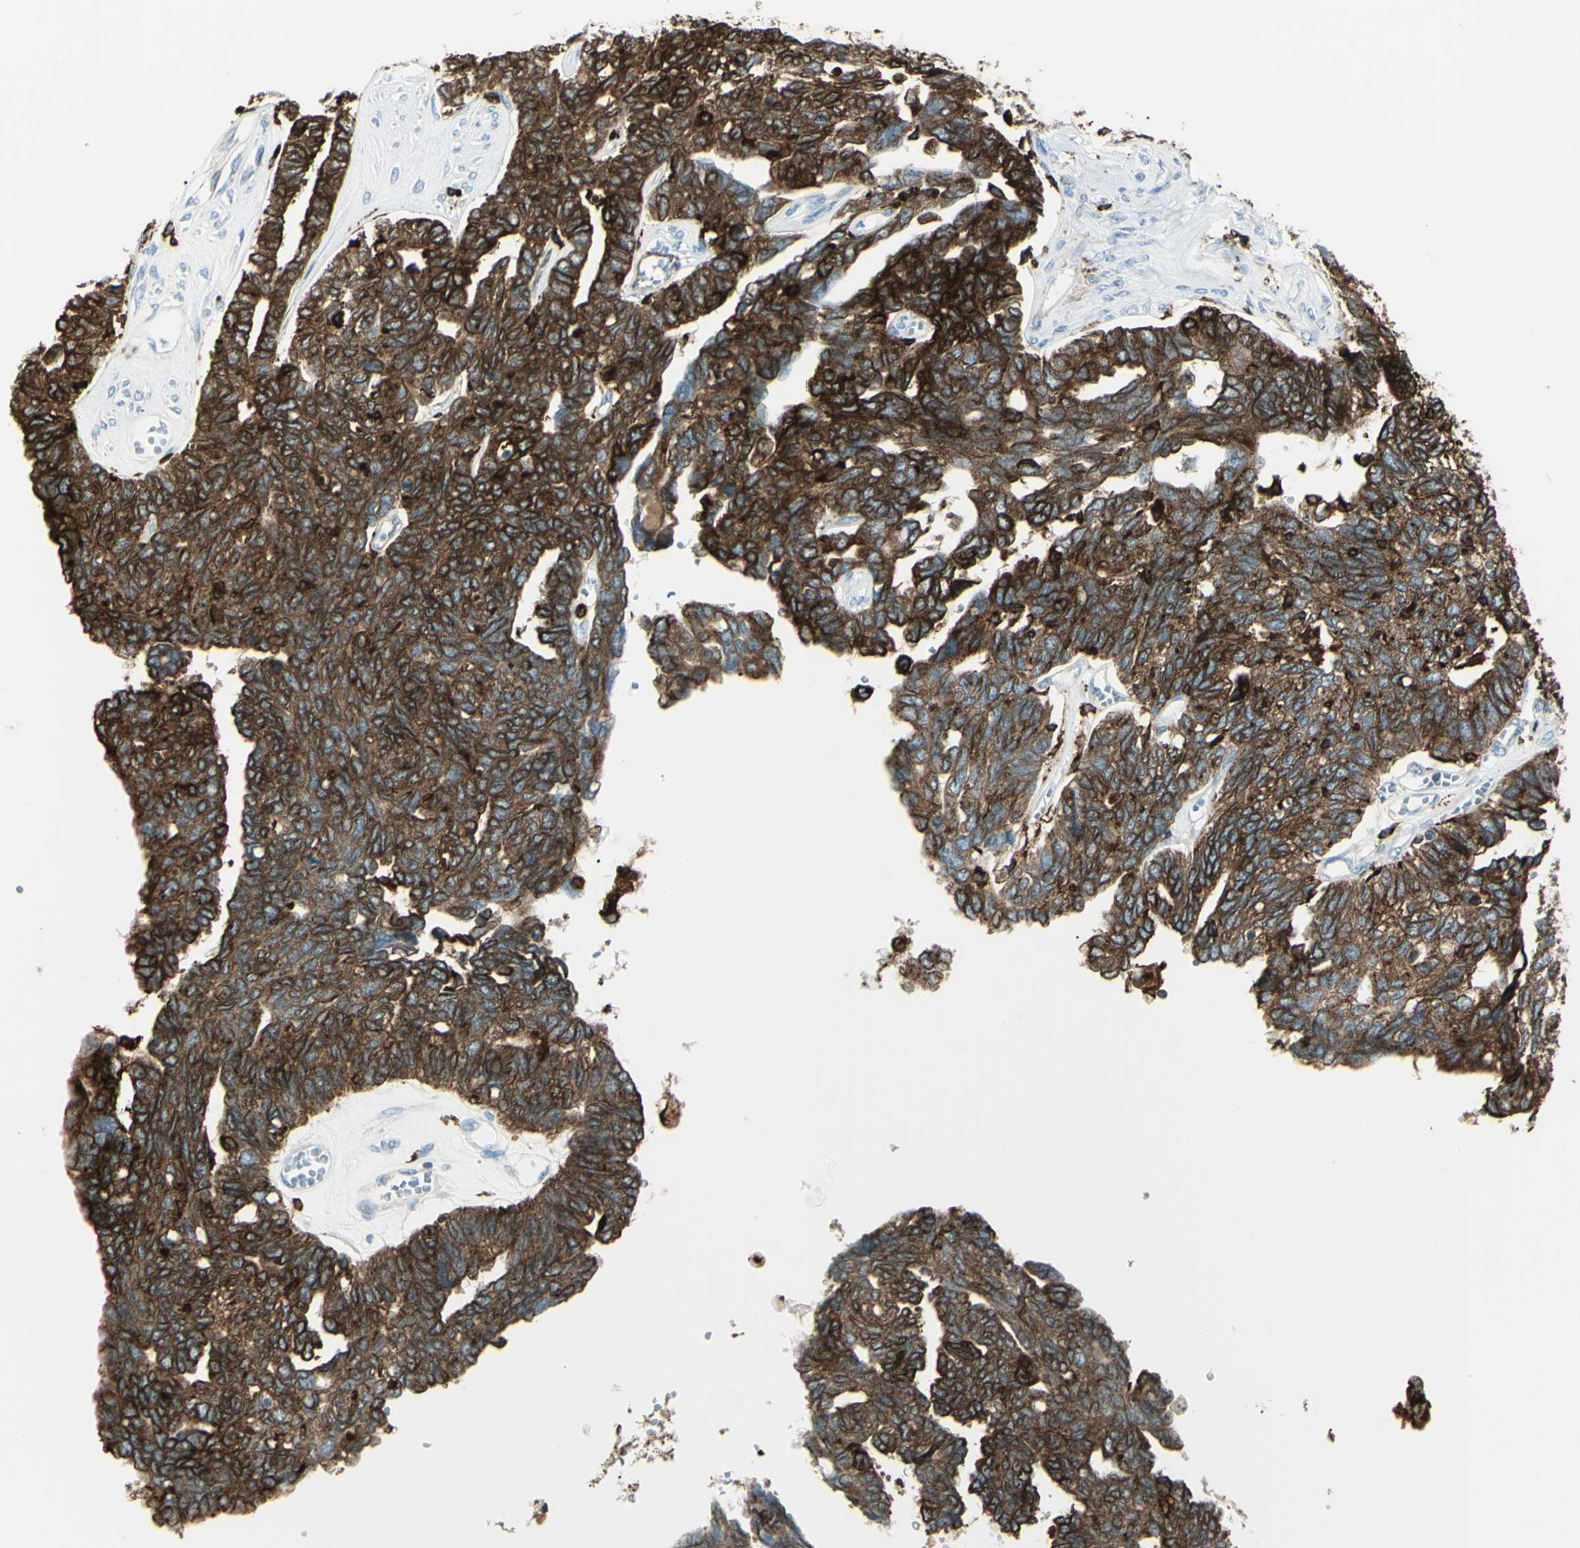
{"staining": {"intensity": "strong", "quantity": ">75%", "location": "cytoplasmic/membranous"}, "tissue": "ovarian cancer", "cell_type": "Tumor cells", "image_type": "cancer", "snomed": [{"axis": "morphology", "description": "Cystadenocarcinoma, serous, NOS"}, {"axis": "topography", "description": "Ovary"}], "caption": "Ovarian cancer stained with DAB immunohistochemistry exhibits high levels of strong cytoplasmic/membranous positivity in about >75% of tumor cells.", "gene": "CD74", "patient": {"sex": "female", "age": 79}}